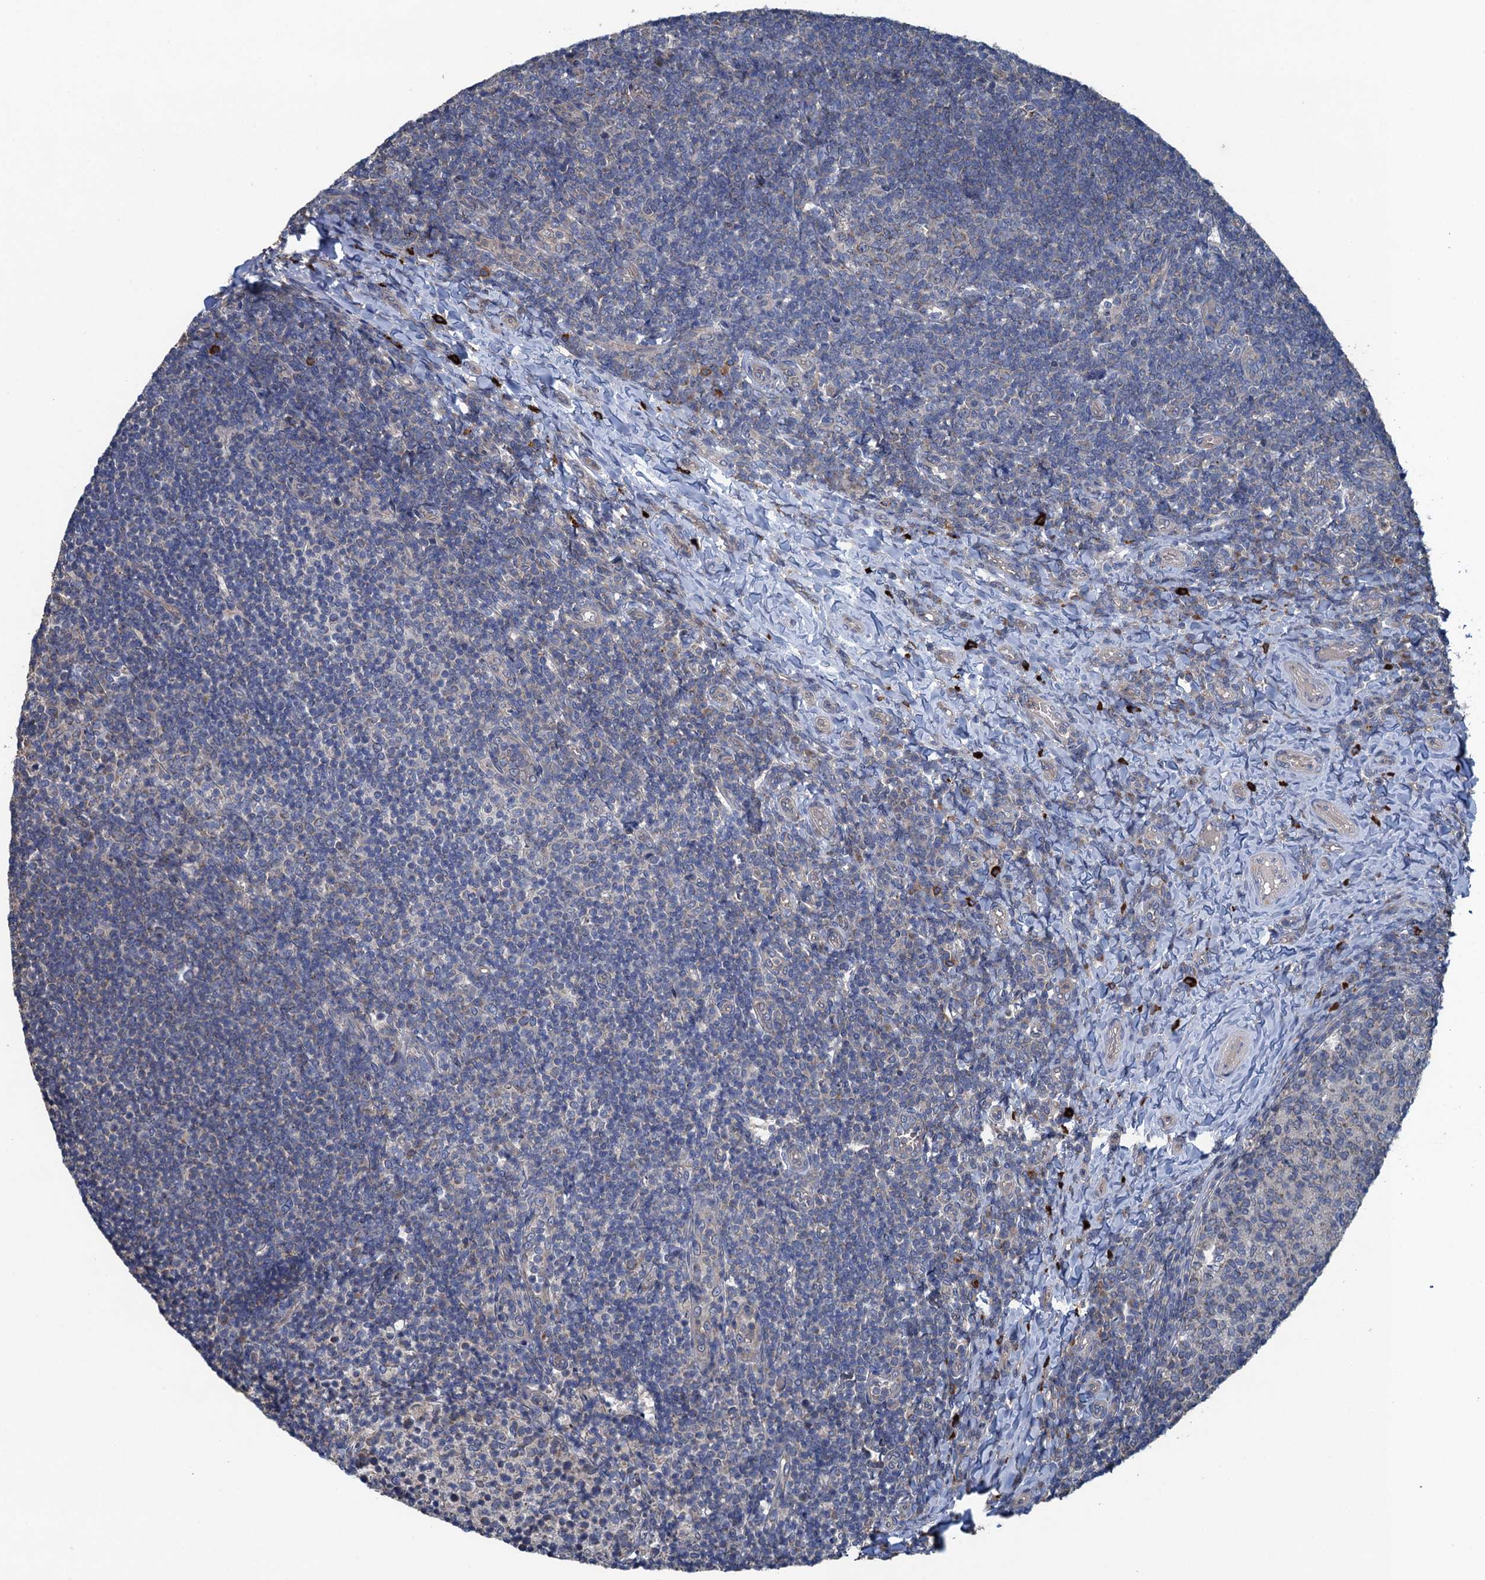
{"staining": {"intensity": "weak", "quantity": "25%-75%", "location": "cytoplasmic/membranous"}, "tissue": "tonsil", "cell_type": "Germinal center cells", "image_type": "normal", "snomed": [{"axis": "morphology", "description": "Normal tissue, NOS"}, {"axis": "topography", "description": "Tonsil"}], "caption": "Immunohistochemistry (IHC) of unremarkable human tonsil shows low levels of weak cytoplasmic/membranous positivity in about 25%-75% of germinal center cells.", "gene": "KBTBD8", "patient": {"sex": "female", "age": 10}}